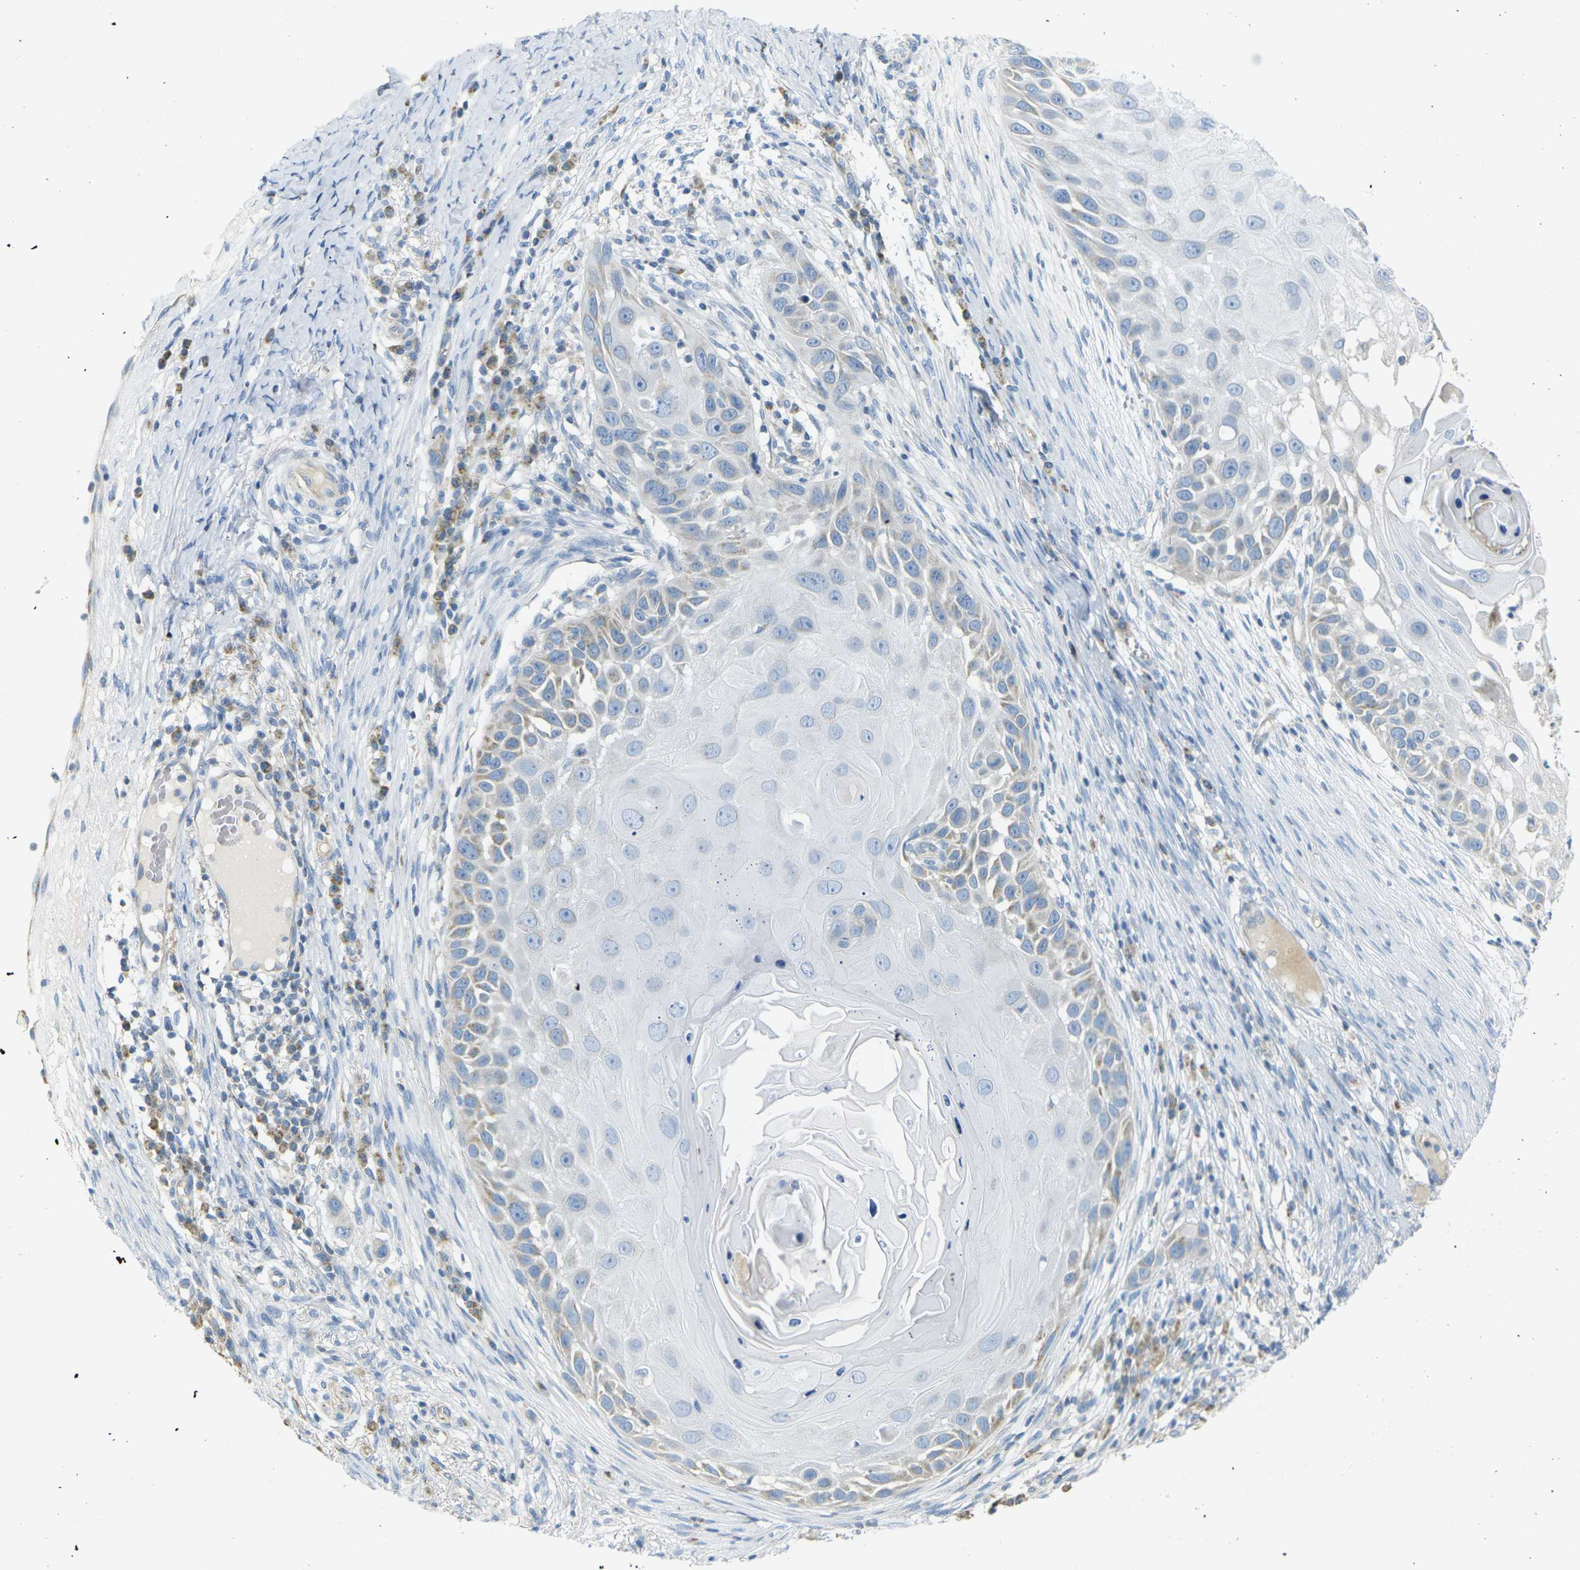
{"staining": {"intensity": "weak", "quantity": "<25%", "location": "cytoplasmic/membranous"}, "tissue": "skin cancer", "cell_type": "Tumor cells", "image_type": "cancer", "snomed": [{"axis": "morphology", "description": "Squamous cell carcinoma, NOS"}, {"axis": "topography", "description": "Skin"}], "caption": "DAB immunohistochemical staining of skin squamous cell carcinoma exhibits no significant staining in tumor cells.", "gene": "PARD6B", "patient": {"sex": "female", "age": 44}}